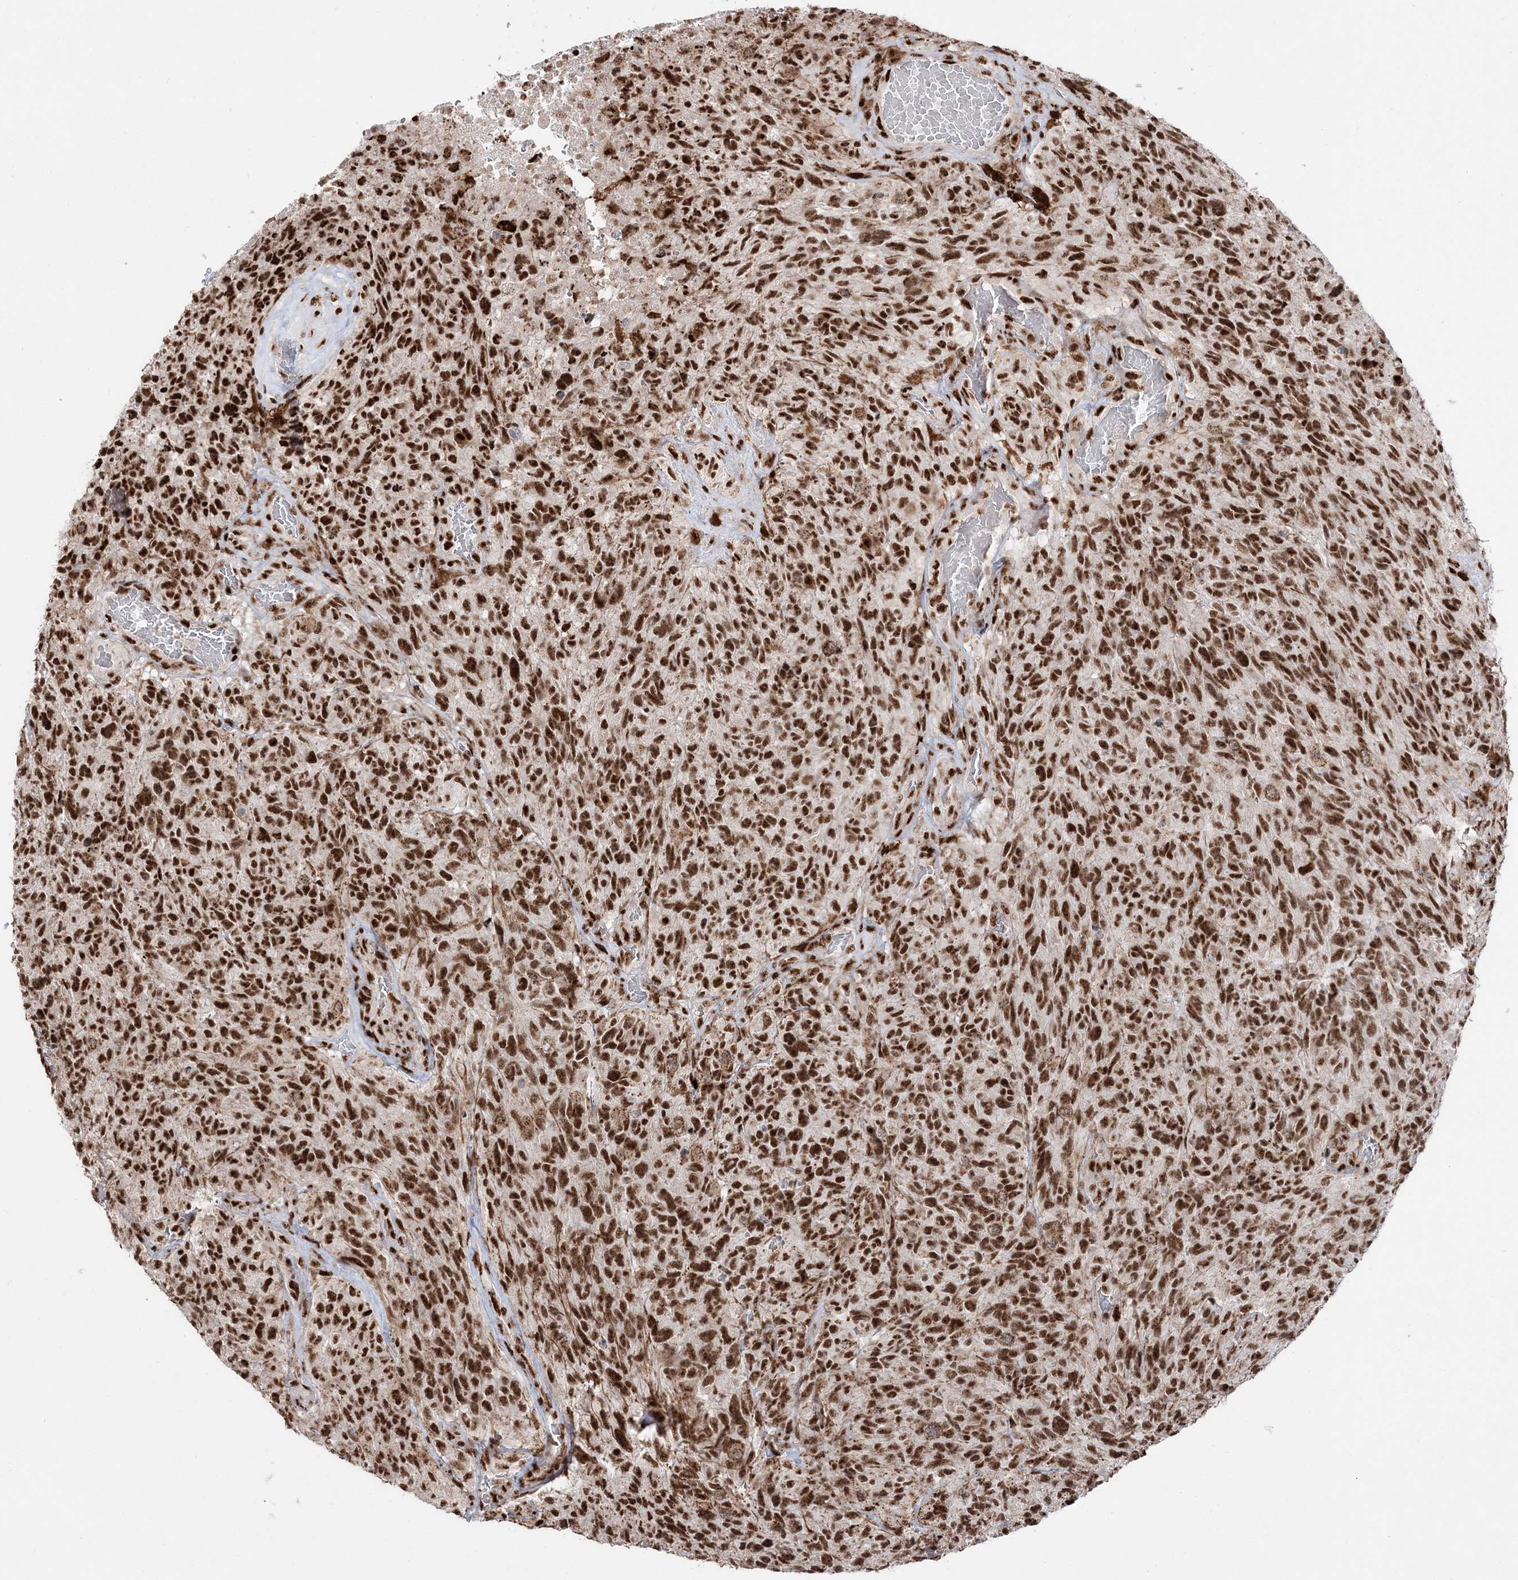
{"staining": {"intensity": "strong", "quantity": ">75%", "location": "nuclear"}, "tissue": "glioma", "cell_type": "Tumor cells", "image_type": "cancer", "snomed": [{"axis": "morphology", "description": "Glioma, malignant, High grade"}, {"axis": "topography", "description": "Brain"}], "caption": "Immunohistochemistry (IHC) photomicrograph of high-grade glioma (malignant) stained for a protein (brown), which reveals high levels of strong nuclear staining in approximately >75% of tumor cells.", "gene": "RBM17", "patient": {"sex": "male", "age": 69}}